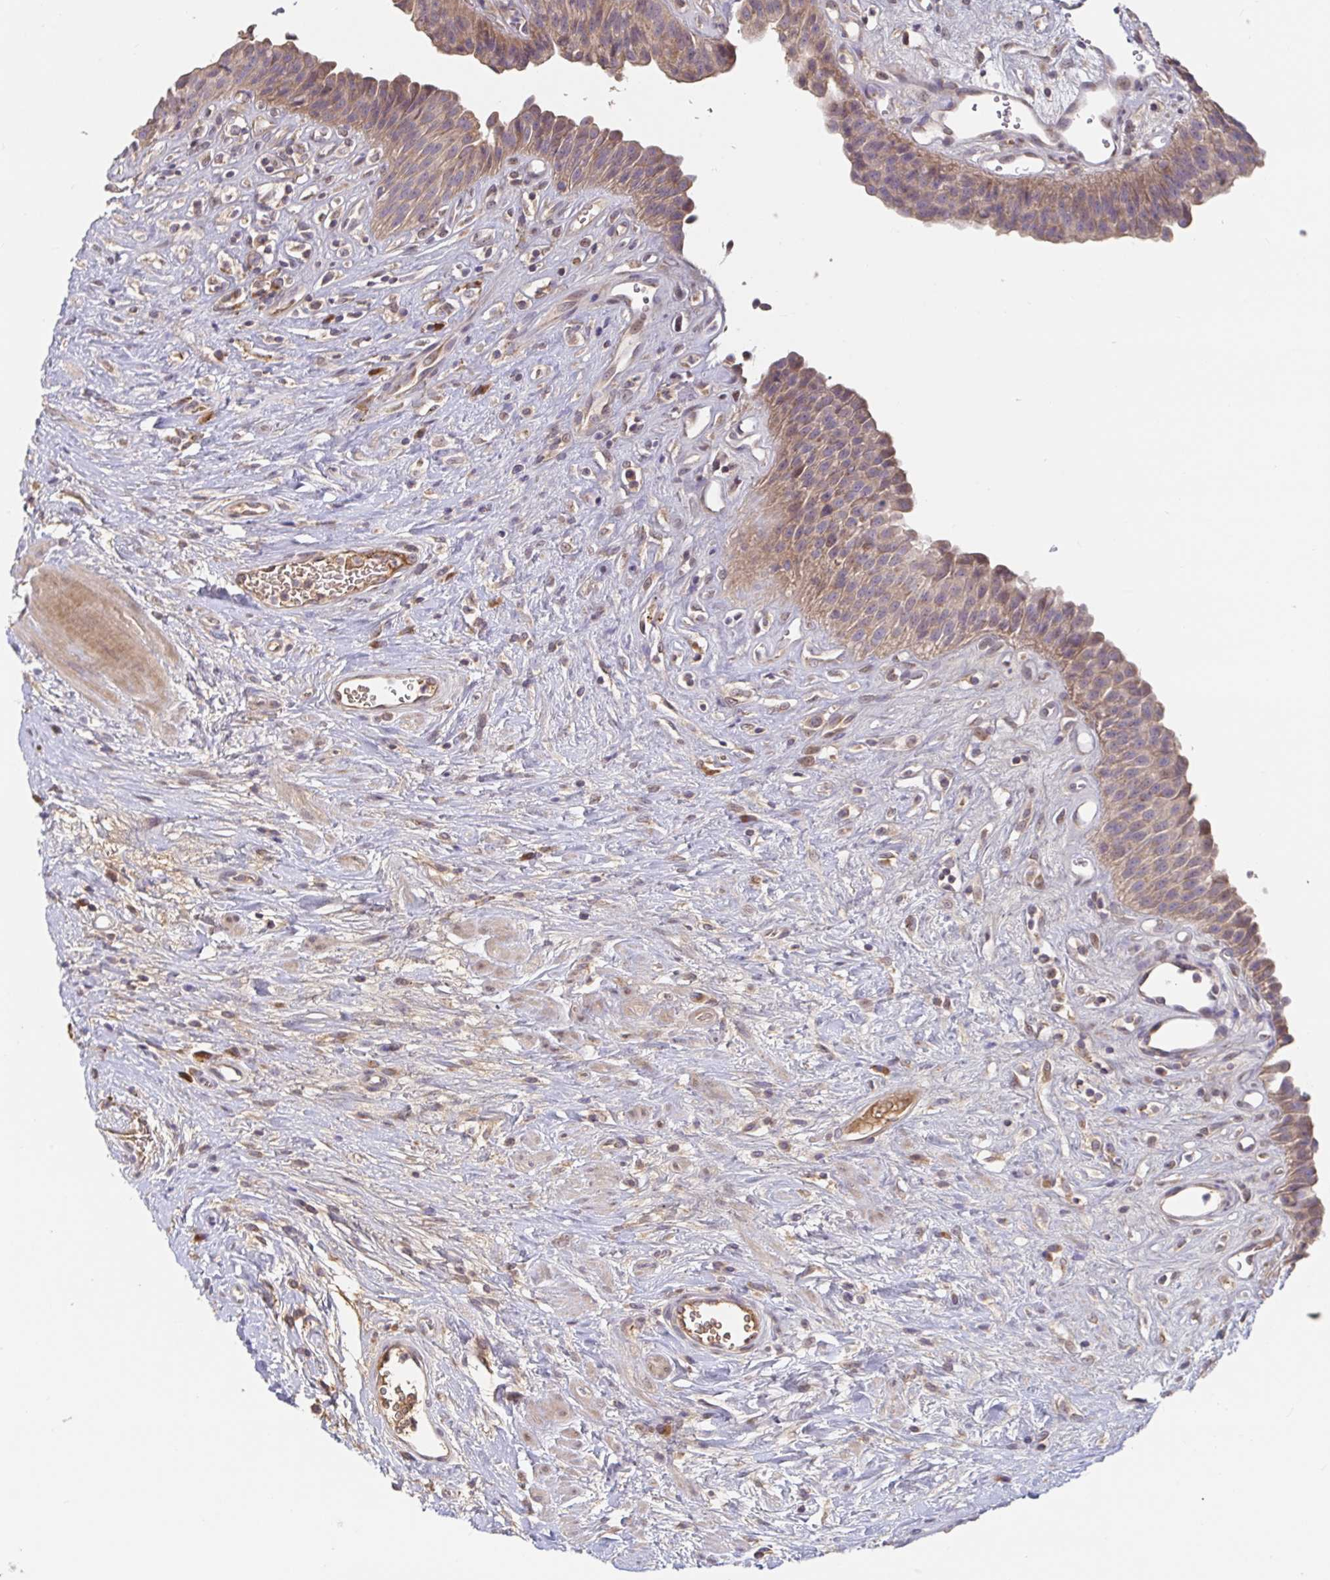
{"staining": {"intensity": "moderate", "quantity": ">75%", "location": "cytoplasmic/membranous"}, "tissue": "urinary bladder", "cell_type": "Urothelial cells", "image_type": "normal", "snomed": [{"axis": "morphology", "description": "Normal tissue, NOS"}, {"axis": "topography", "description": "Urinary bladder"}], "caption": "This histopathology image shows benign urinary bladder stained with immunohistochemistry to label a protein in brown. The cytoplasmic/membranous of urothelial cells show moderate positivity for the protein. Nuclei are counter-stained blue.", "gene": "LARP1", "patient": {"sex": "female", "age": 56}}